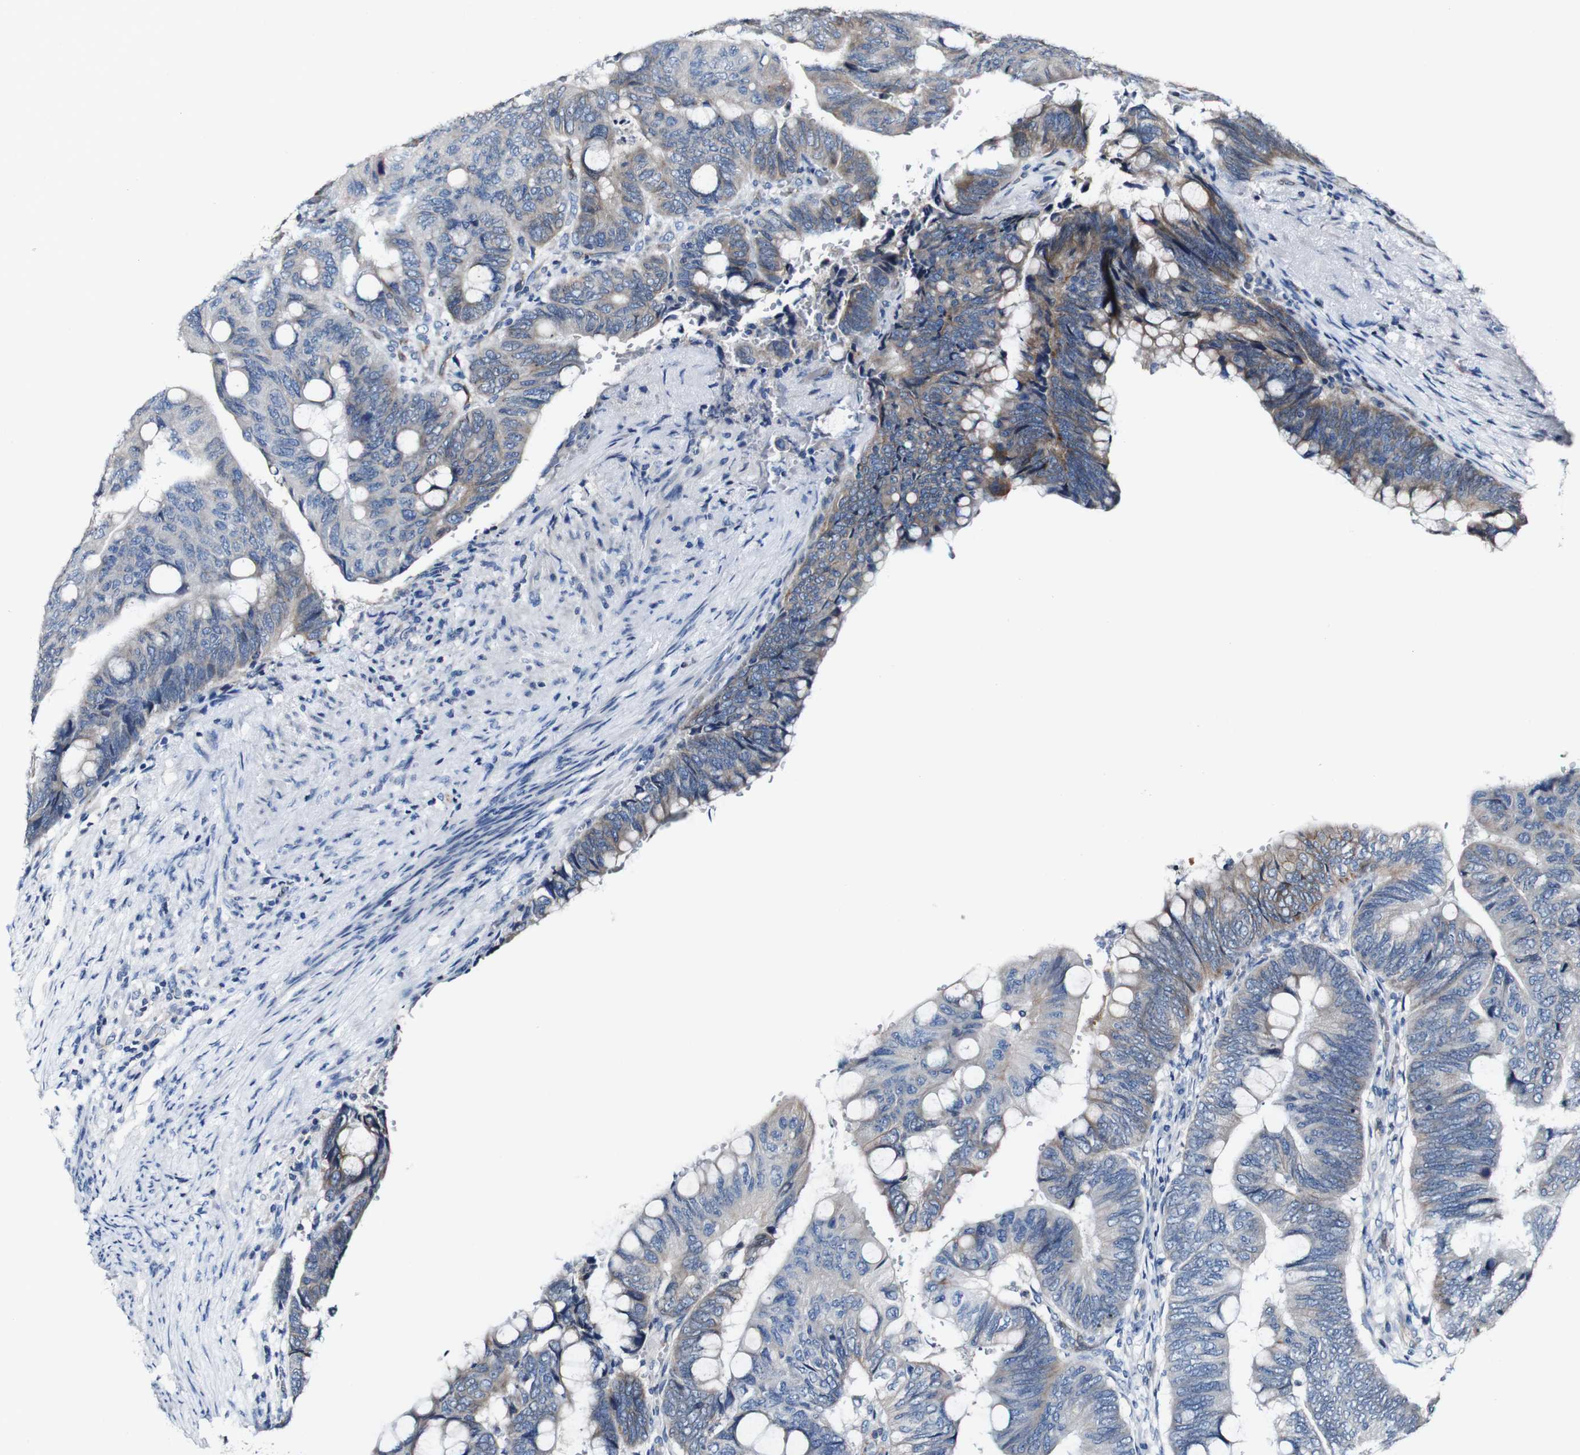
{"staining": {"intensity": "weak", "quantity": "25%-75%", "location": "cytoplasmic/membranous"}, "tissue": "colorectal cancer", "cell_type": "Tumor cells", "image_type": "cancer", "snomed": [{"axis": "morphology", "description": "Normal tissue, NOS"}, {"axis": "morphology", "description": "Adenocarcinoma, NOS"}, {"axis": "topography", "description": "Rectum"}, {"axis": "topography", "description": "Peripheral nerve tissue"}], "caption": "Adenocarcinoma (colorectal) tissue reveals weak cytoplasmic/membranous staining in about 25%-75% of tumor cells, visualized by immunohistochemistry.", "gene": "GRAMD1A", "patient": {"sex": "male", "age": 92}}